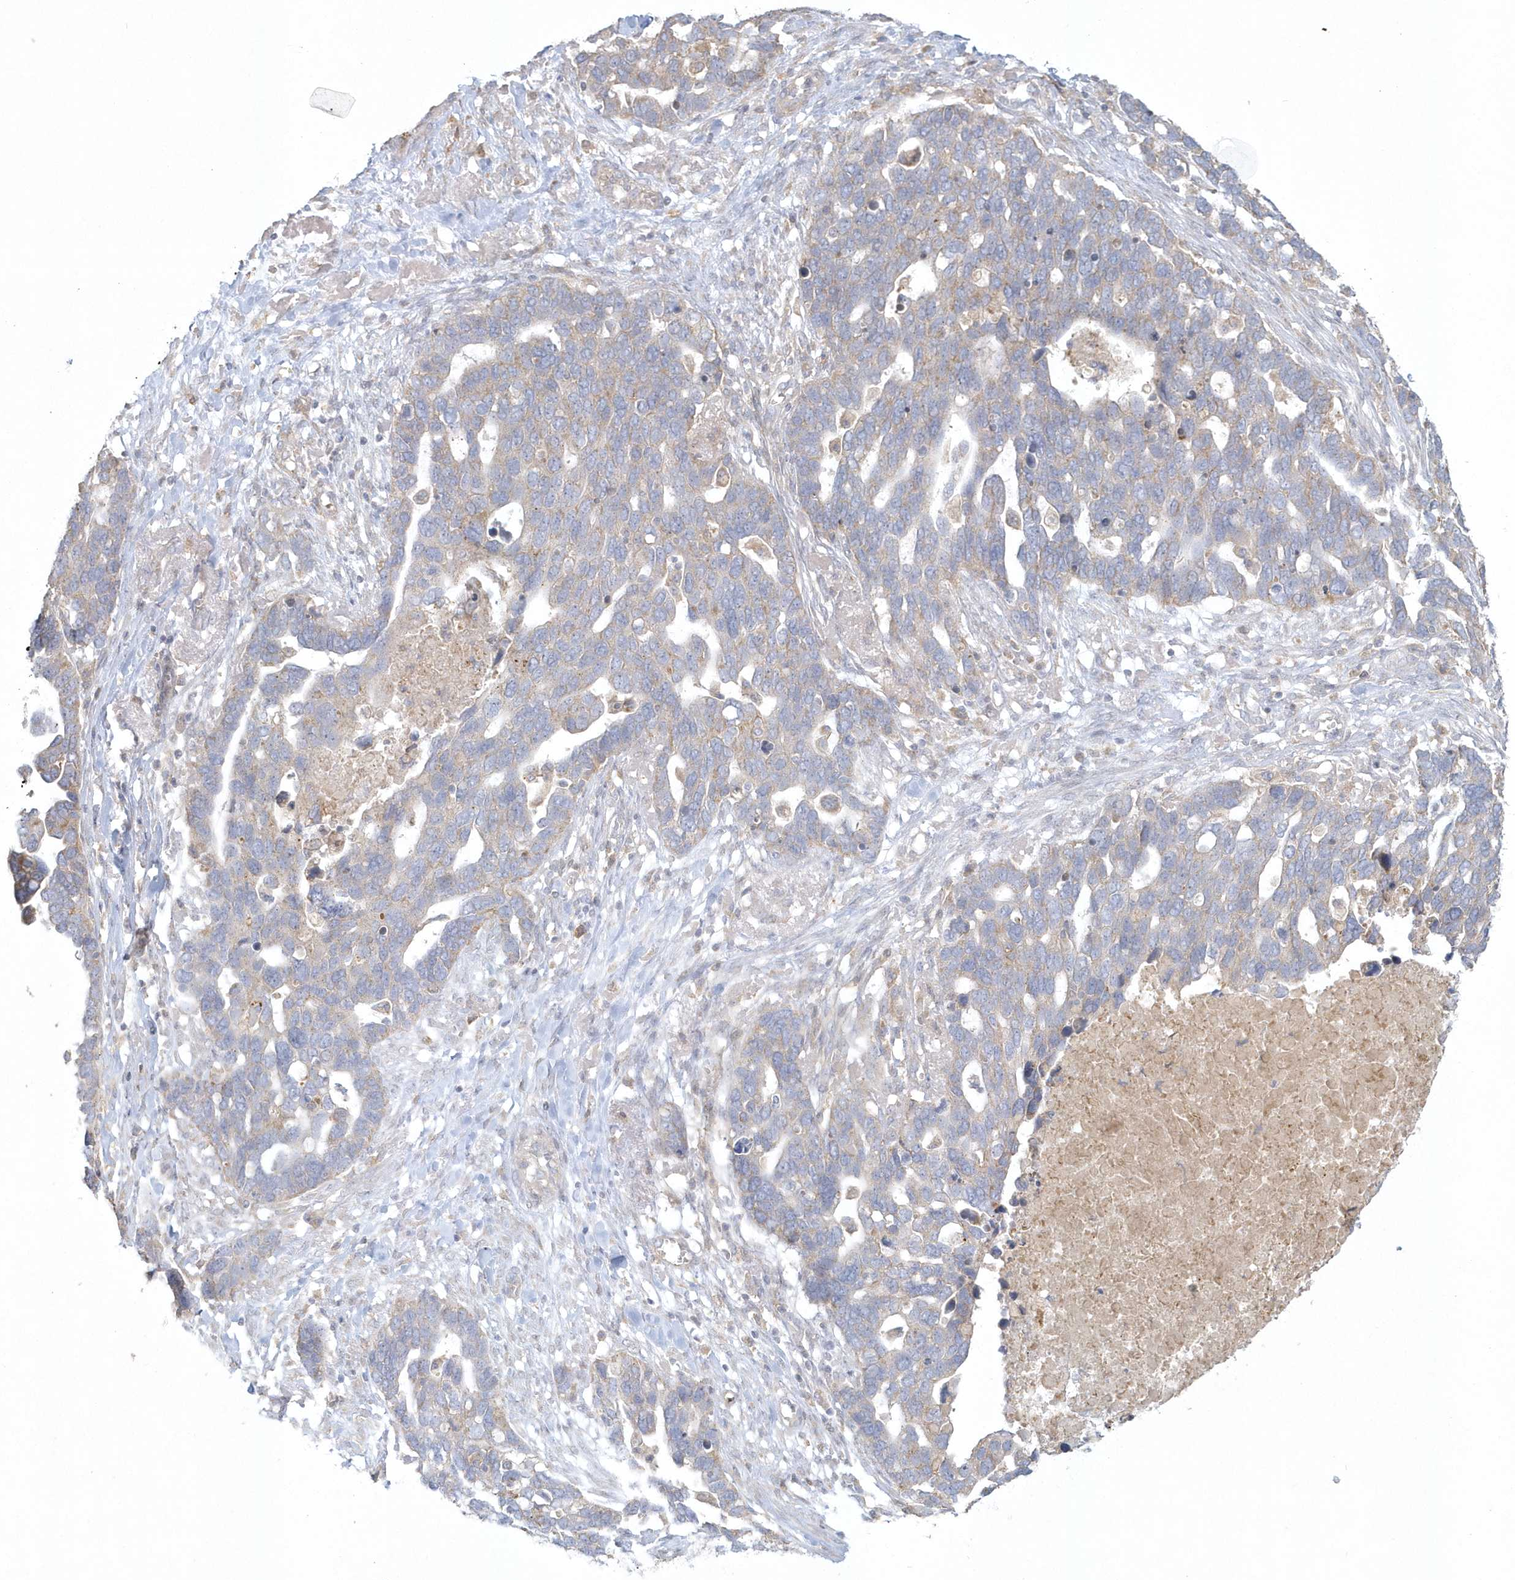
{"staining": {"intensity": "weak", "quantity": "25%-75%", "location": "cytoplasmic/membranous"}, "tissue": "ovarian cancer", "cell_type": "Tumor cells", "image_type": "cancer", "snomed": [{"axis": "morphology", "description": "Cystadenocarcinoma, serous, NOS"}, {"axis": "topography", "description": "Ovary"}], "caption": "Protein expression analysis of ovarian serous cystadenocarcinoma exhibits weak cytoplasmic/membranous staining in about 25%-75% of tumor cells.", "gene": "BLTP3A", "patient": {"sex": "female", "age": 54}}